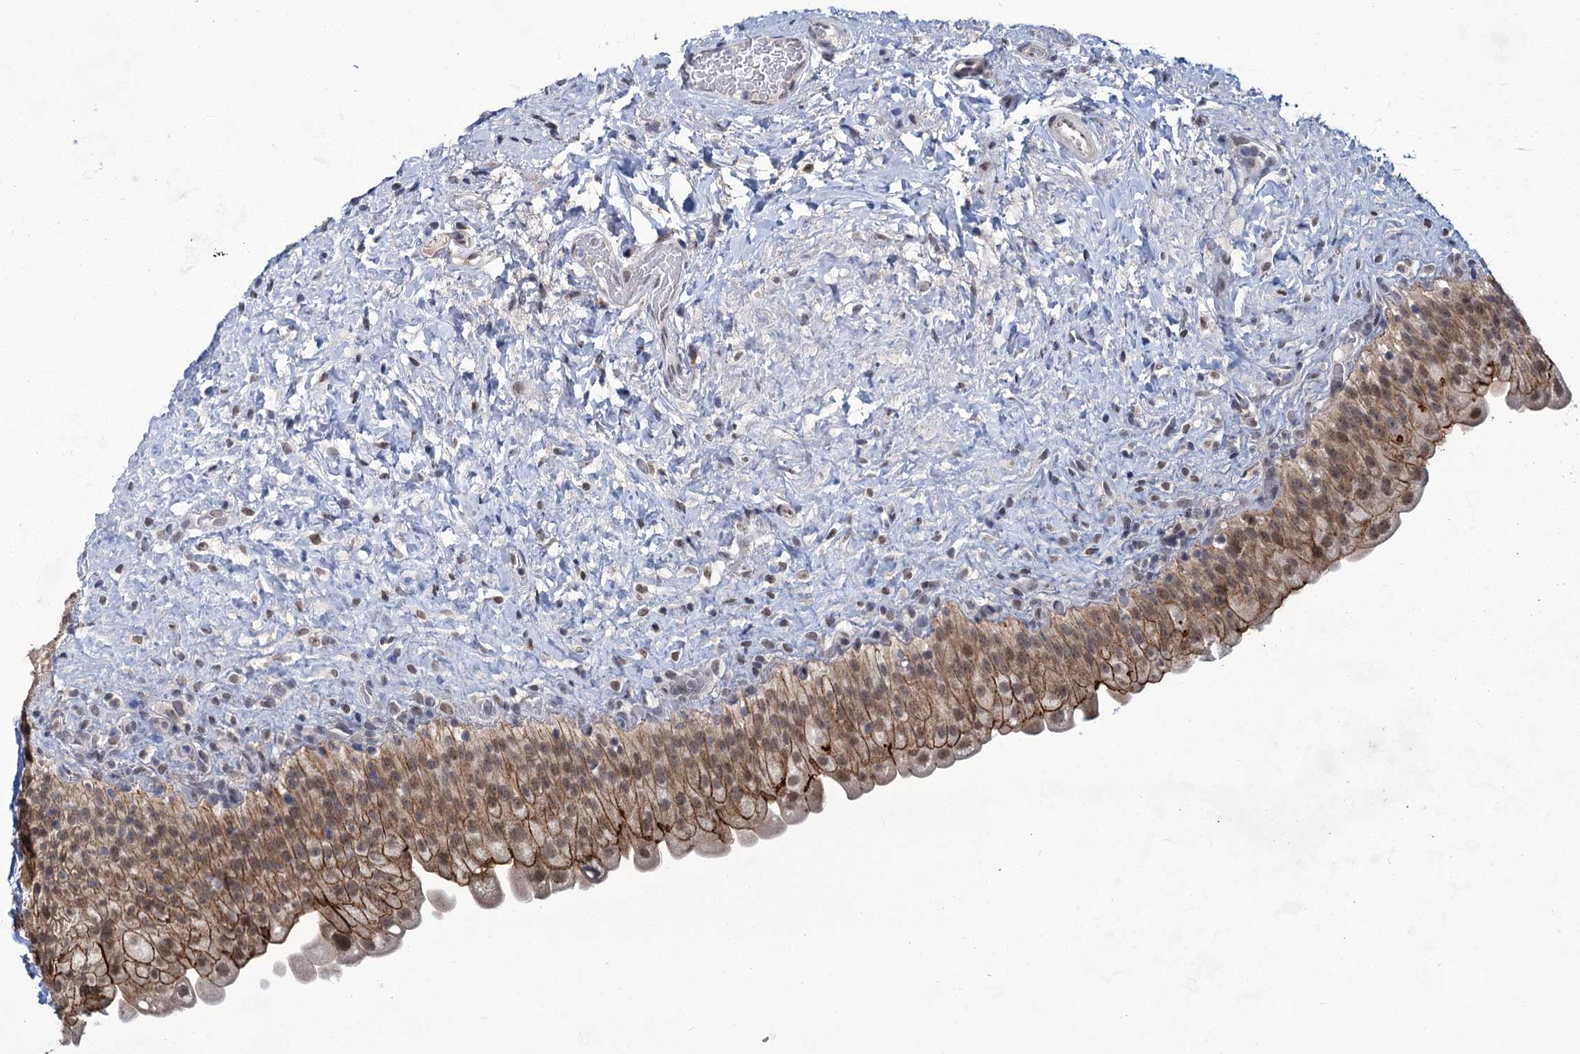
{"staining": {"intensity": "strong", "quantity": "25%-75%", "location": "cytoplasmic/membranous"}, "tissue": "urinary bladder", "cell_type": "Urothelial cells", "image_type": "normal", "snomed": [{"axis": "morphology", "description": "Normal tissue, NOS"}, {"axis": "topography", "description": "Urinary bladder"}], "caption": "An immunohistochemistry image of benign tissue is shown. Protein staining in brown labels strong cytoplasmic/membranous positivity in urinary bladder within urothelial cells.", "gene": "TTC17", "patient": {"sex": "female", "age": 27}}